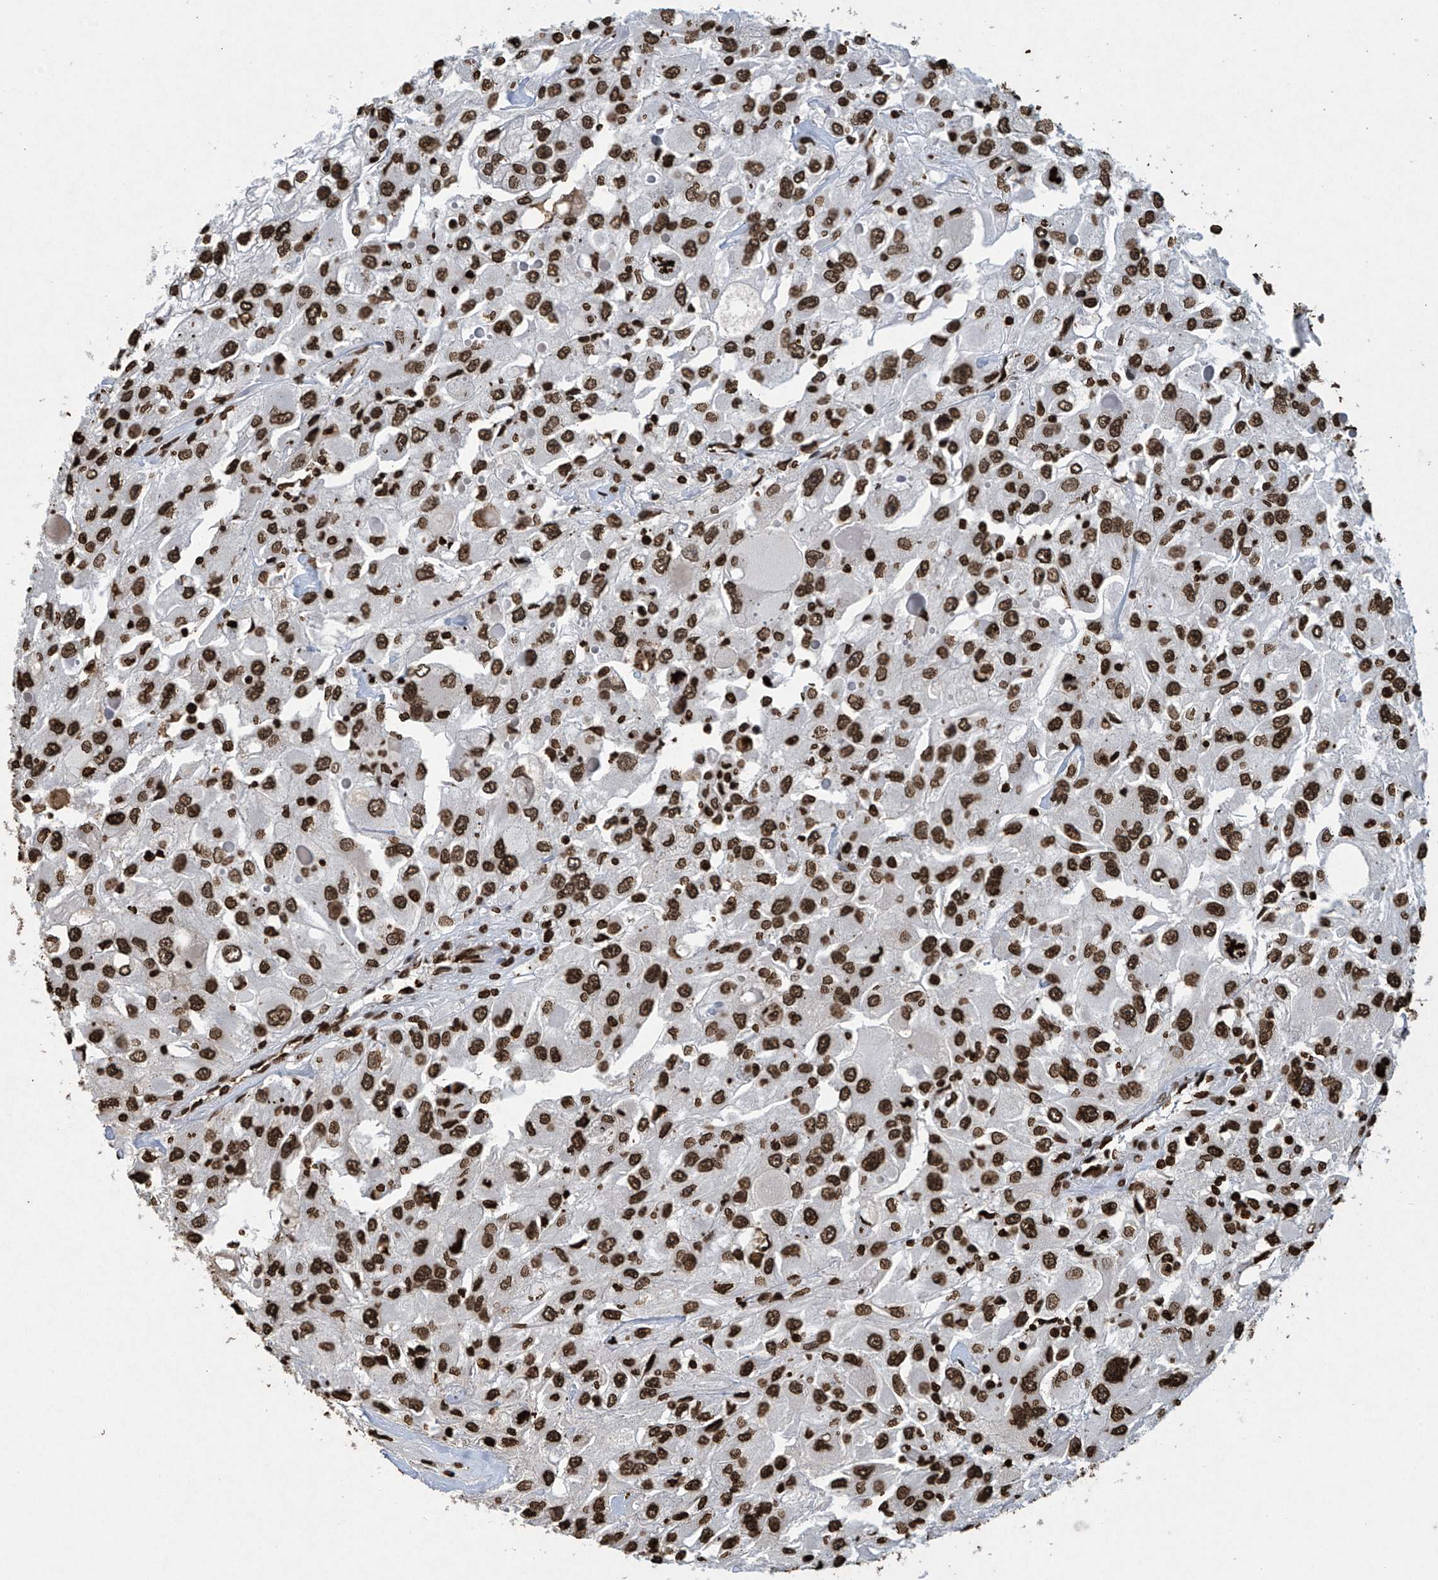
{"staining": {"intensity": "strong", "quantity": ">75%", "location": "nuclear"}, "tissue": "renal cancer", "cell_type": "Tumor cells", "image_type": "cancer", "snomed": [{"axis": "morphology", "description": "Adenocarcinoma, NOS"}, {"axis": "topography", "description": "Kidney"}], "caption": "The immunohistochemical stain shows strong nuclear expression in tumor cells of renal cancer tissue.", "gene": "H3-3A", "patient": {"sex": "female", "age": 52}}